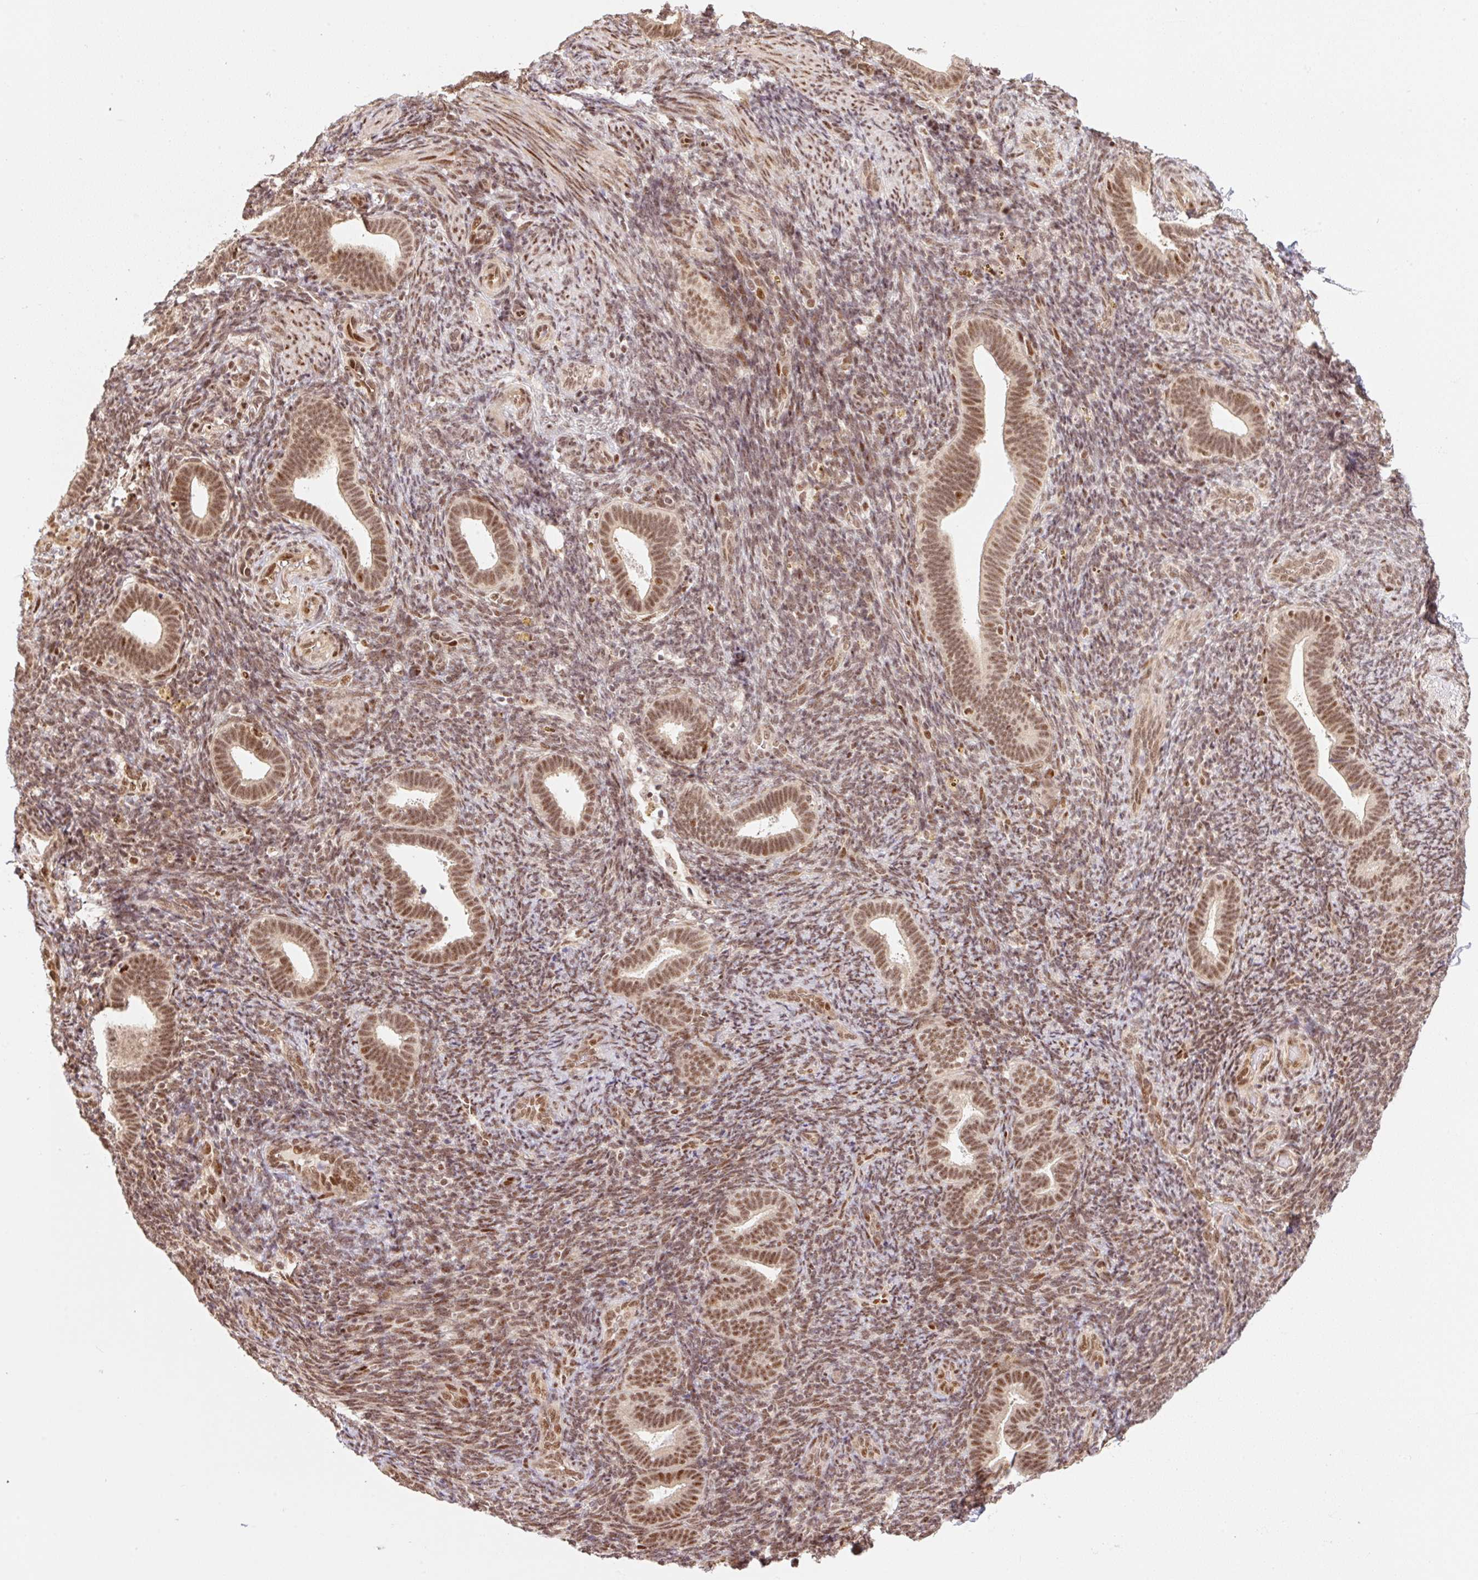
{"staining": {"intensity": "moderate", "quantity": ">75%", "location": "nuclear"}, "tissue": "endometrium", "cell_type": "Cells in endometrial stroma", "image_type": "normal", "snomed": [{"axis": "morphology", "description": "Normal tissue, NOS"}, {"axis": "topography", "description": "Endometrium"}], "caption": "A high-resolution image shows IHC staining of unremarkable endometrium, which shows moderate nuclear staining in approximately >75% of cells in endometrial stroma. Using DAB (brown) and hematoxylin (blue) stains, captured at high magnification using brightfield microscopy.", "gene": "INTS8", "patient": {"sex": "female", "age": 34}}